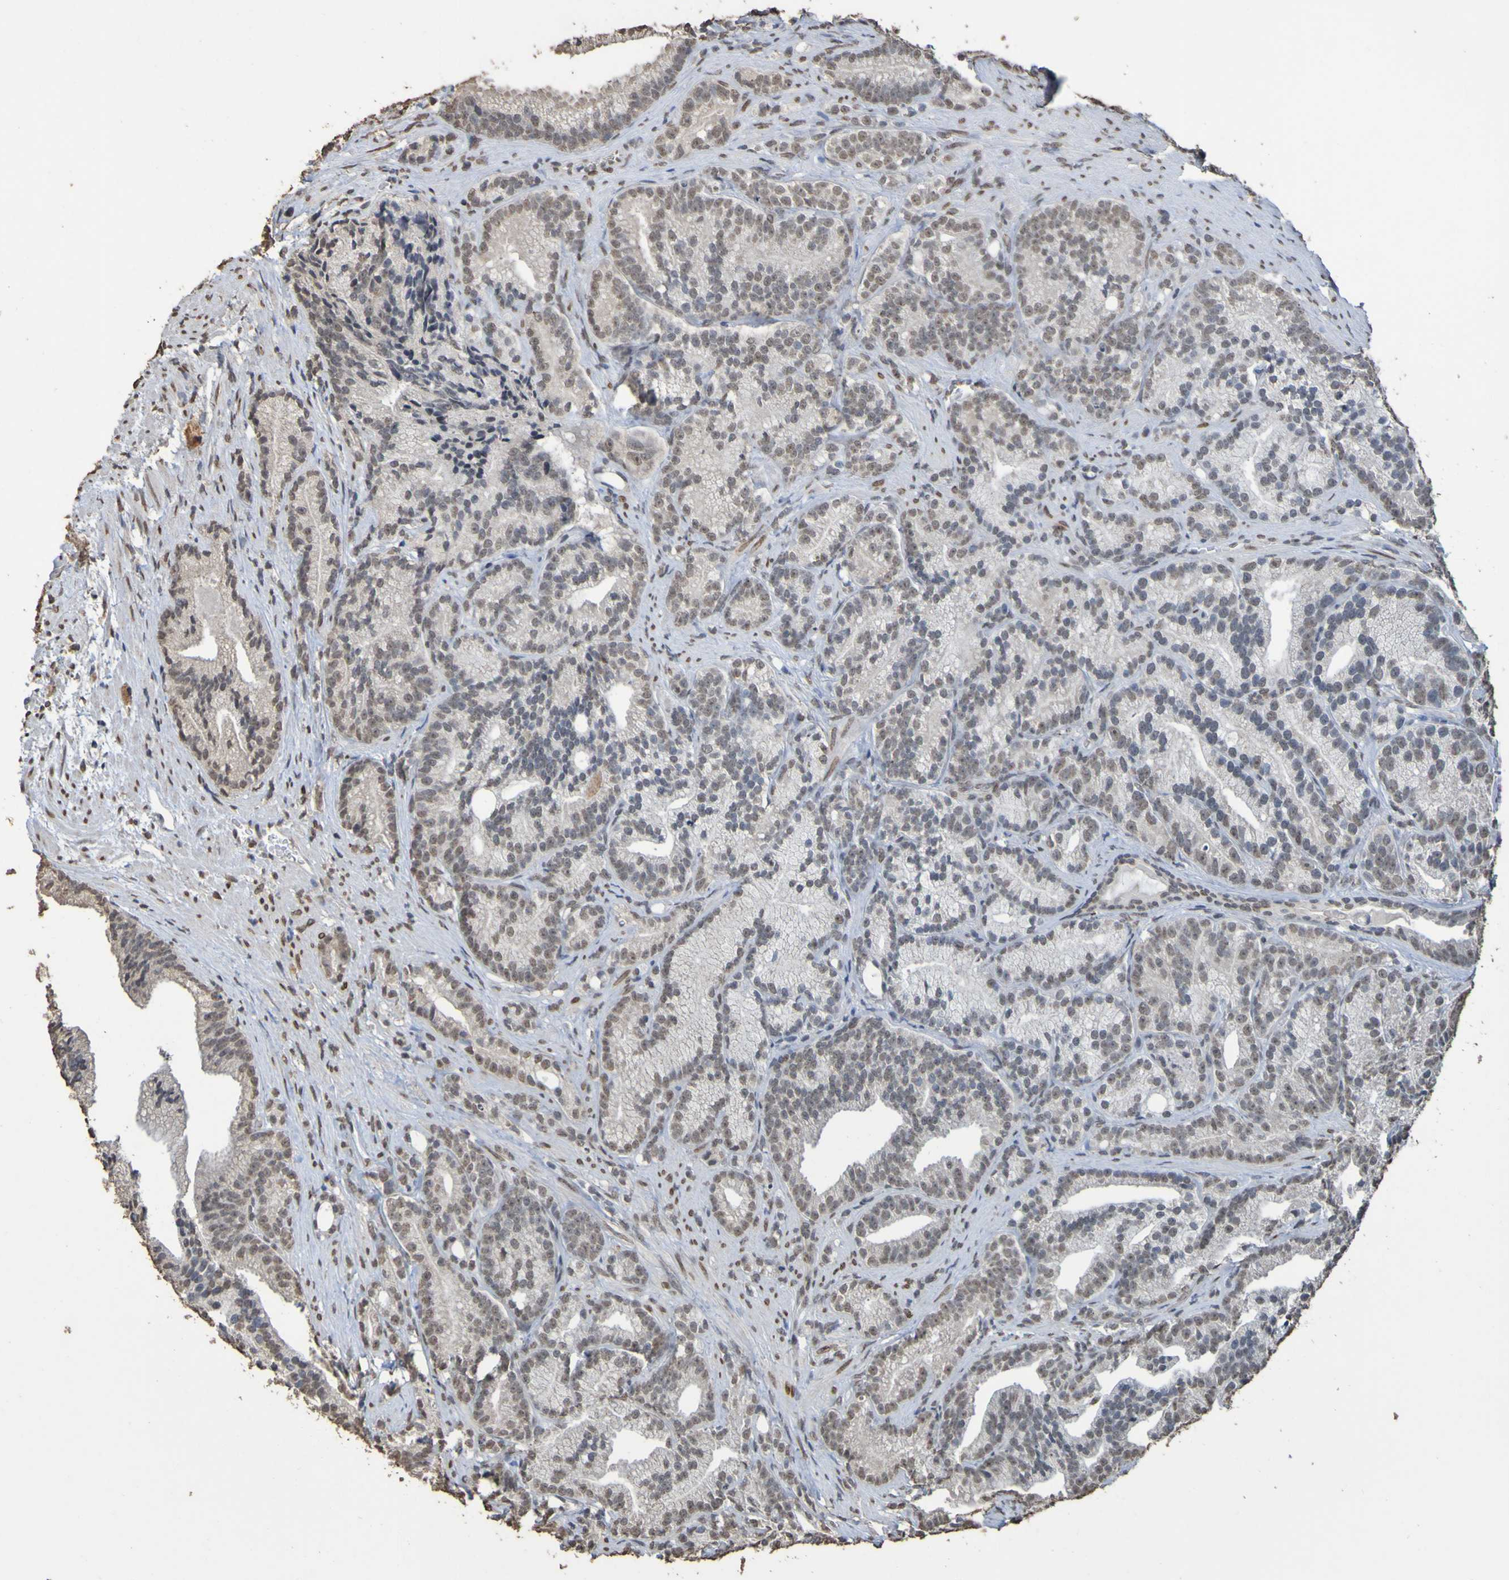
{"staining": {"intensity": "weak", "quantity": ">75%", "location": "nuclear"}, "tissue": "prostate cancer", "cell_type": "Tumor cells", "image_type": "cancer", "snomed": [{"axis": "morphology", "description": "Adenocarcinoma, Low grade"}, {"axis": "topography", "description": "Prostate"}], "caption": "Brown immunohistochemical staining in human low-grade adenocarcinoma (prostate) reveals weak nuclear positivity in about >75% of tumor cells.", "gene": "ALKBH2", "patient": {"sex": "male", "age": 89}}